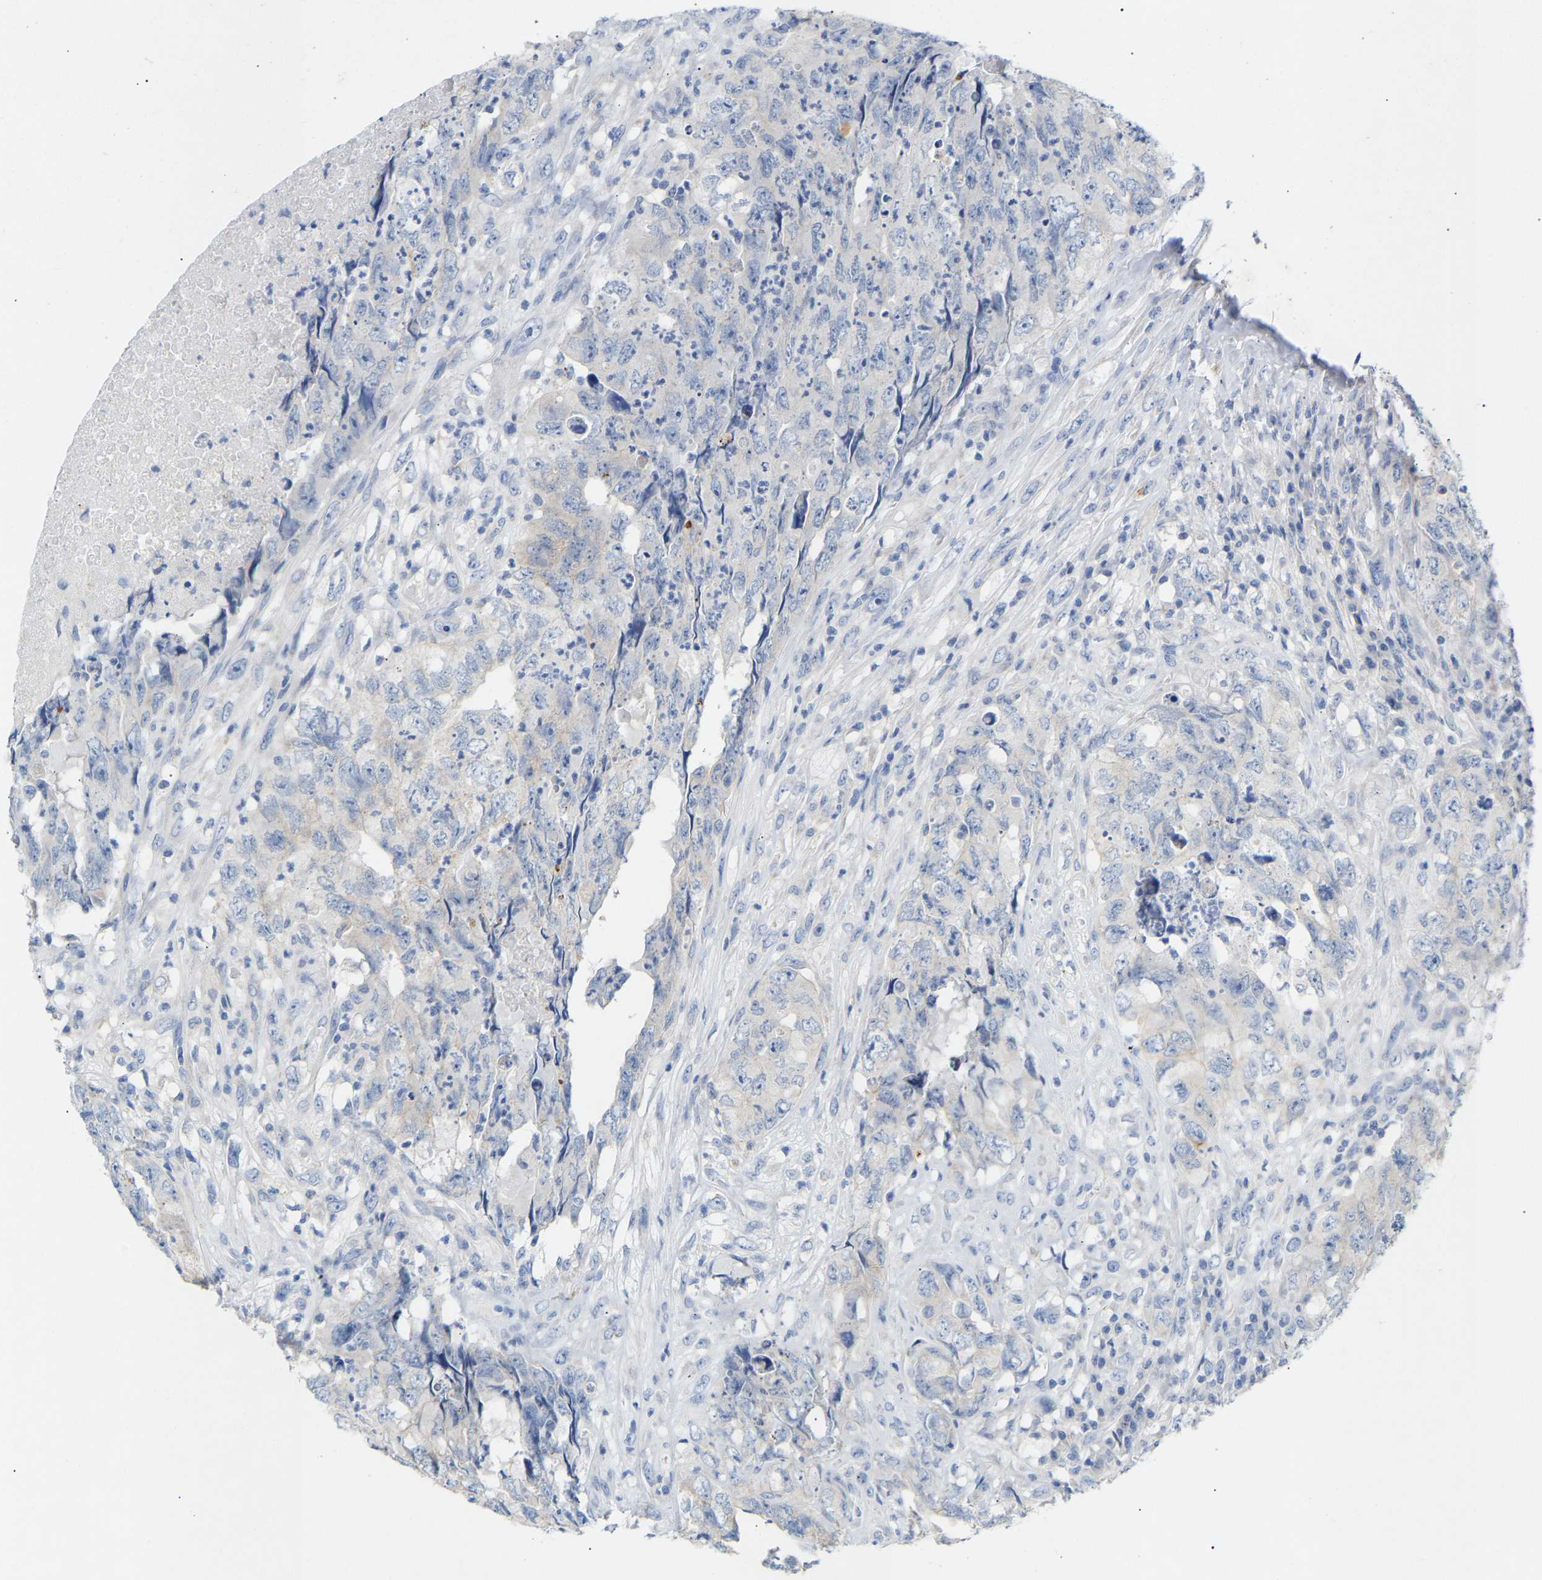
{"staining": {"intensity": "negative", "quantity": "none", "location": "none"}, "tissue": "testis cancer", "cell_type": "Tumor cells", "image_type": "cancer", "snomed": [{"axis": "morphology", "description": "Carcinoma, Embryonal, NOS"}, {"axis": "topography", "description": "Testis"}], "caption": "This is a photomicrograph of IHC staining of testis embryonal carcinoma, which shows no staining in tumor cells.", "gene": "PEX1", "patient": {"sex": "male", "age": 32}}